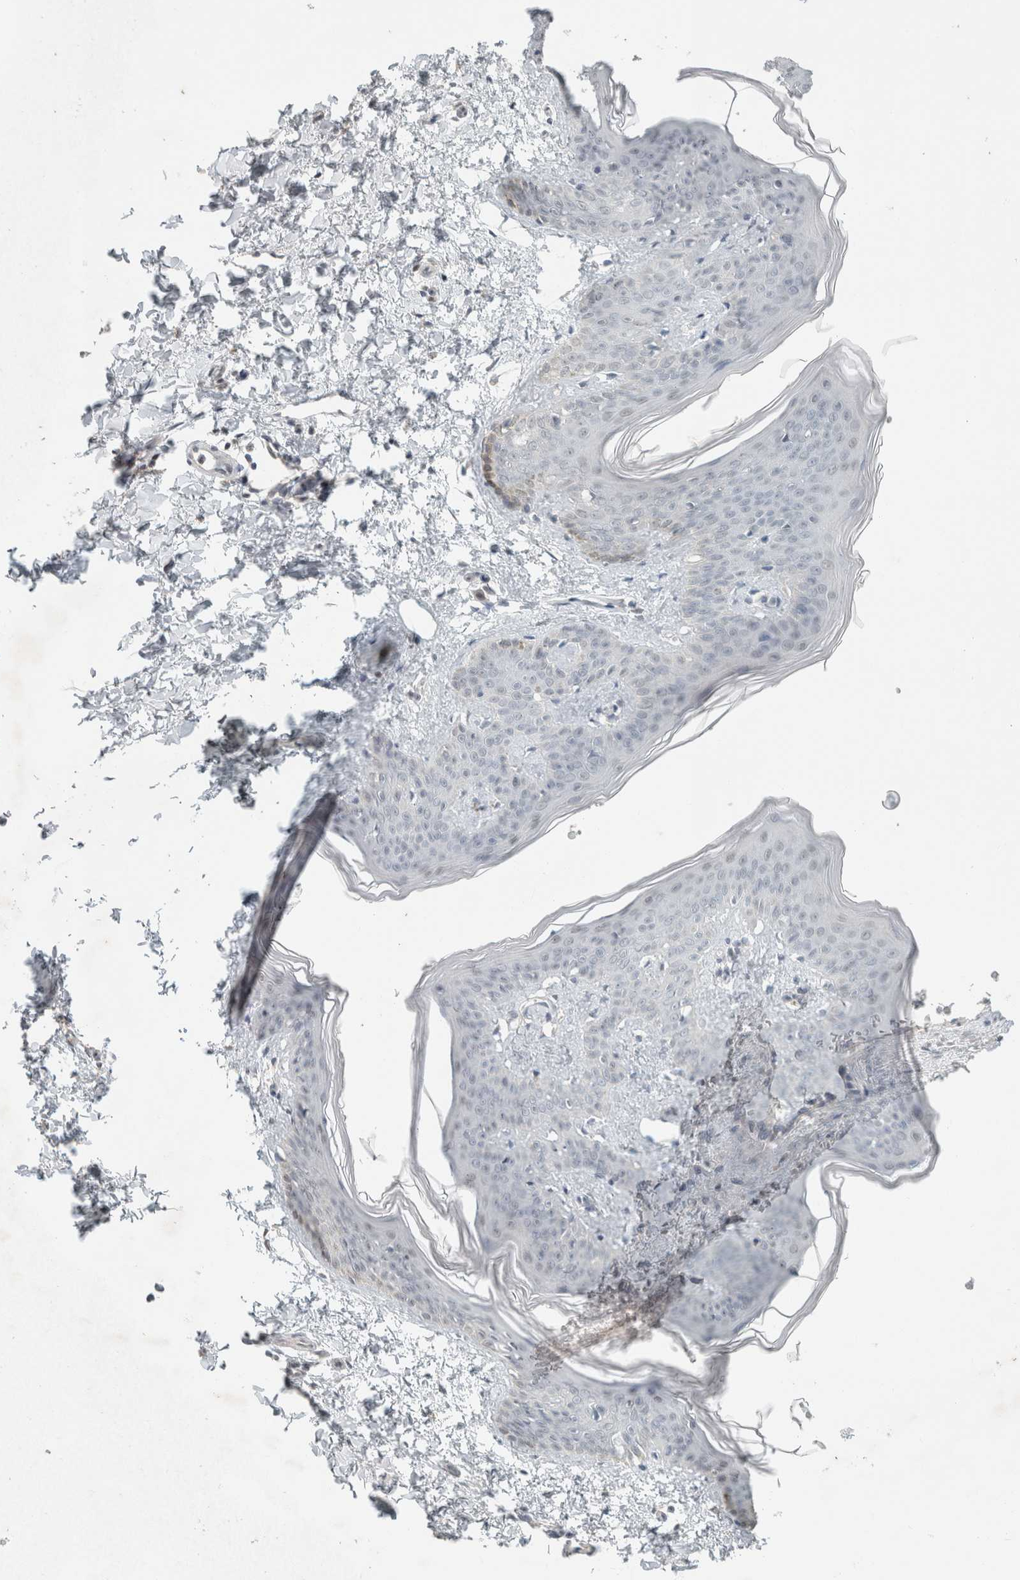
{"staining": {"intensity": "negative", "quantity": "none", "location": "none"}, "tissue": "skin", "cell_type": "Fibroblasts", "image_type": "normal", "snomed": [{"axis": "morphology", "description": "Normal tissue, NOS"}, {"axis": "topography", "description": "Skin"}], "caption": "Photomicrograph shows no significant protein expression in fibroblasts of benign skin. (Stains: DAB (3,3'-diaminobenzidine) immunohistochemistry (IHC) with hematoxylin counter stain, Microscopy: brightfield microscopy at high magnification).", "gene": "TRIT1", "patient": {"sex": "female", "age": 17}}